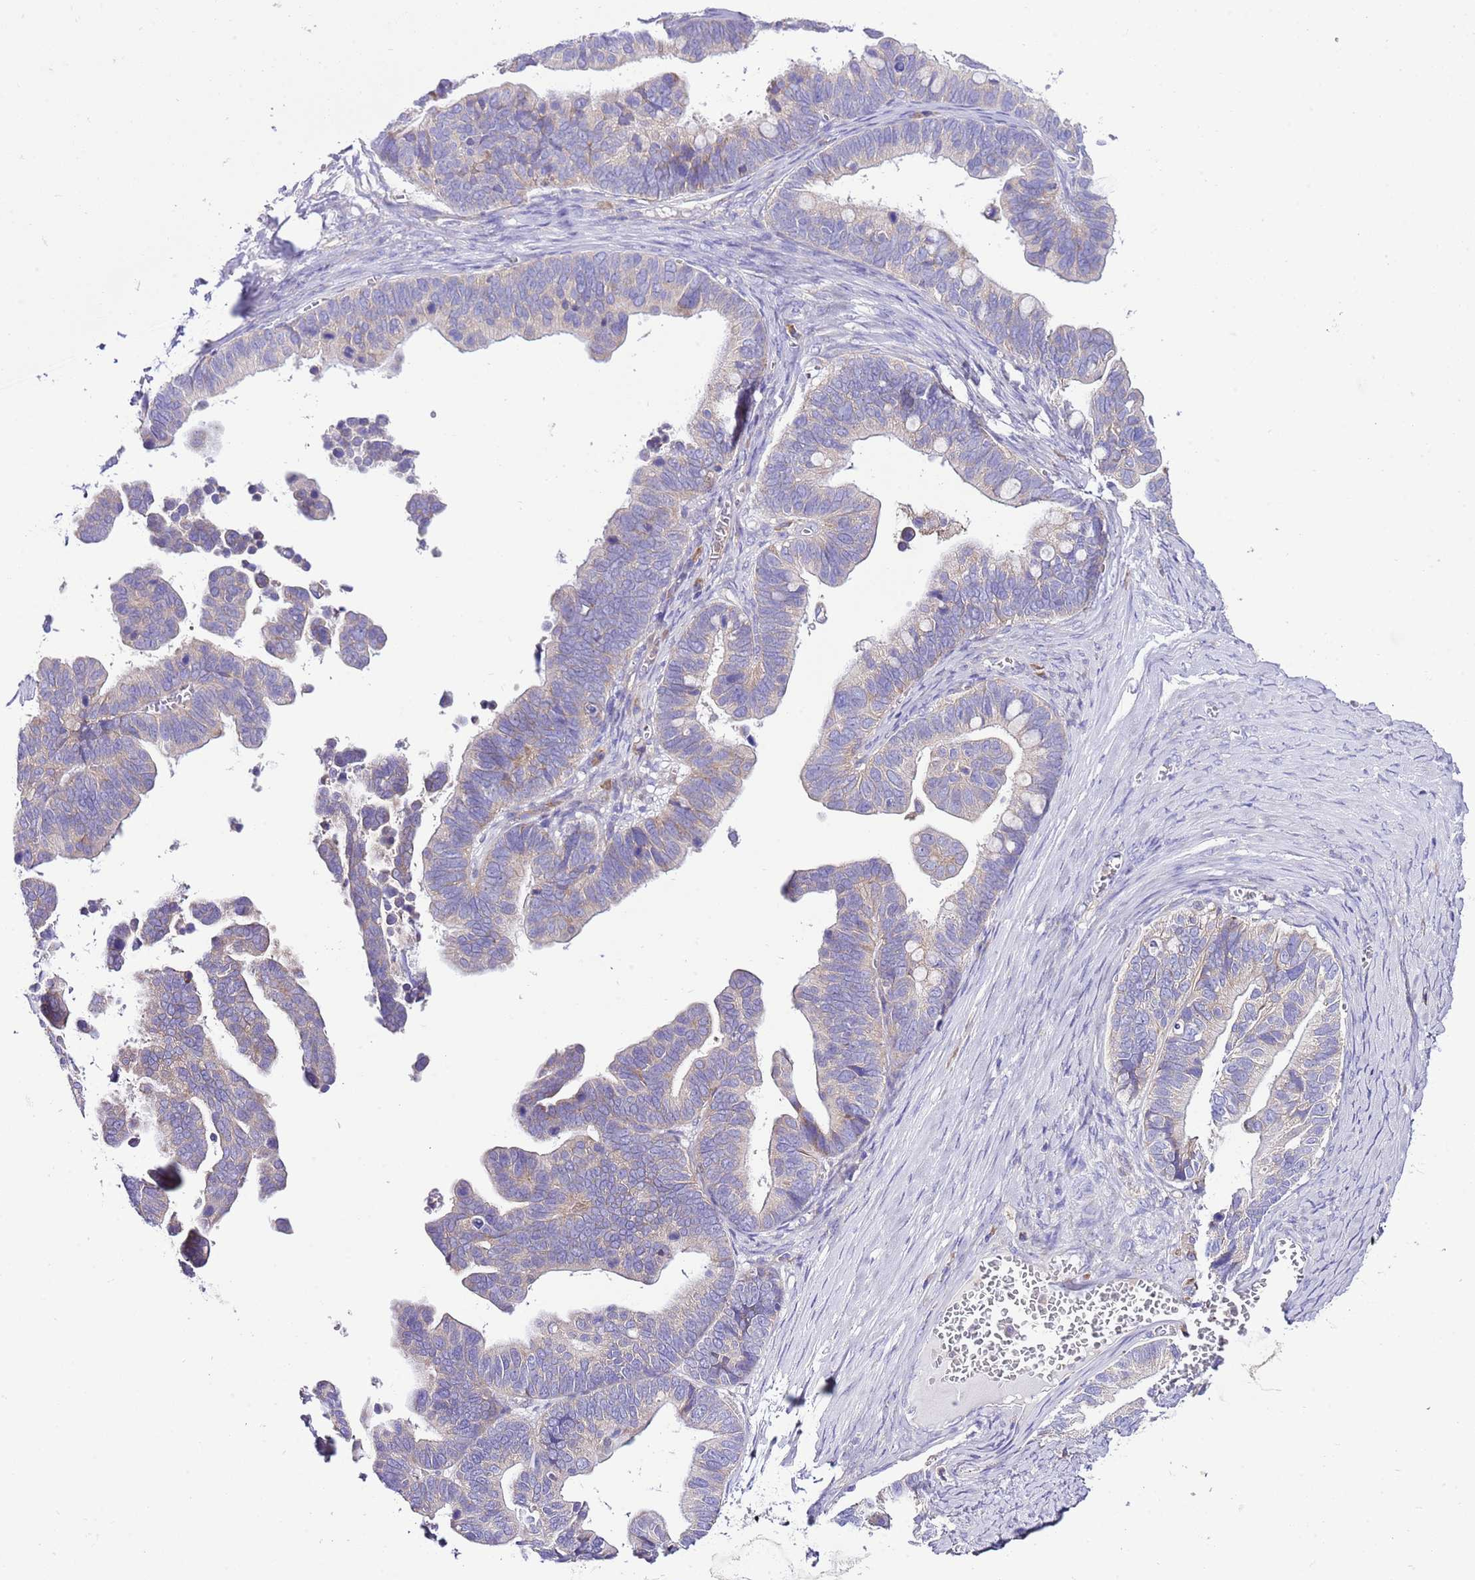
{"staining": {"intensity": "weak", "quantity": "<25%", "location": "cytoplasmic/membranous"}, "tissue": "ovarian cancer", "cell_type": "Tumor cells", "image_type": "cancer", "snomed": [{"axis": "morphology", "description": "Cystadenocarcinoma, serous, NOS"}, {"axis": "topography", "description": "Ovary"}], "caption": "This photomicrograph is of ovarian cancer (serous cystadenocarcinoma) stained with immunohistochemistry (IHC) to label a protein in brown with the nuclei are counter-stained blue. There is no staining in tumor cells.", "gene": "RPS10", "patient": {"sex": "female", "age": 56}}